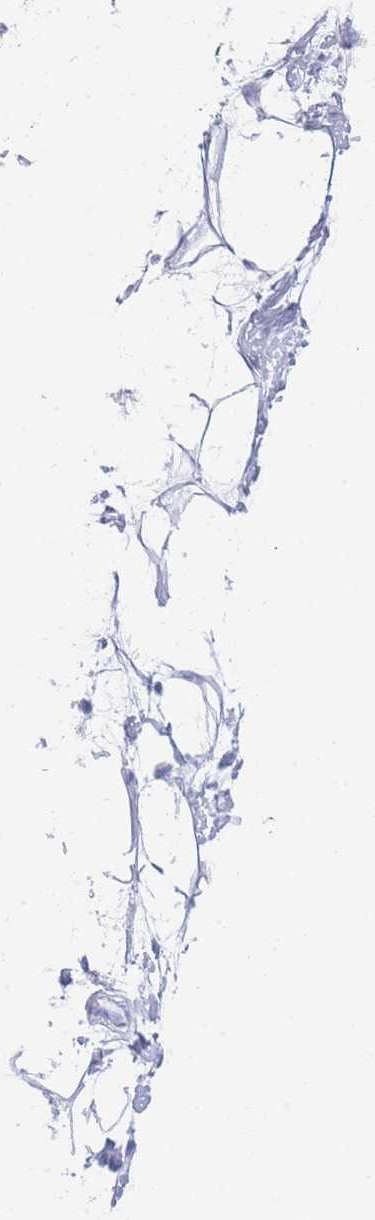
{"staining": {"intensity": "negative", "quantity": "none", "location": "none"}, "tissue": "adipose tissue", "cell_type": "Adipocytes", "image_type": "normal", "snomed": [{"axis": "morphology", "description": "Normal tissue, NOS"}, {"axis": "topography", "description": "Cartilage tissue"}, {"axis": "topography", "description": "Bronchus"}], "caption": "Immunohistochemistry (IHC) histopathology image of normal adipose tissue: adipose tissue stained with DAB reveals no significant protein staining in adipocytes. Brightfield microscopy of IHC stained with DAB (3,3'-diaminobenzidine) (brown) and hematoxylin (blue), captured at high magnification.", "gene": "LZTFL1", "patient": {"sex": "male", "age": 56}}